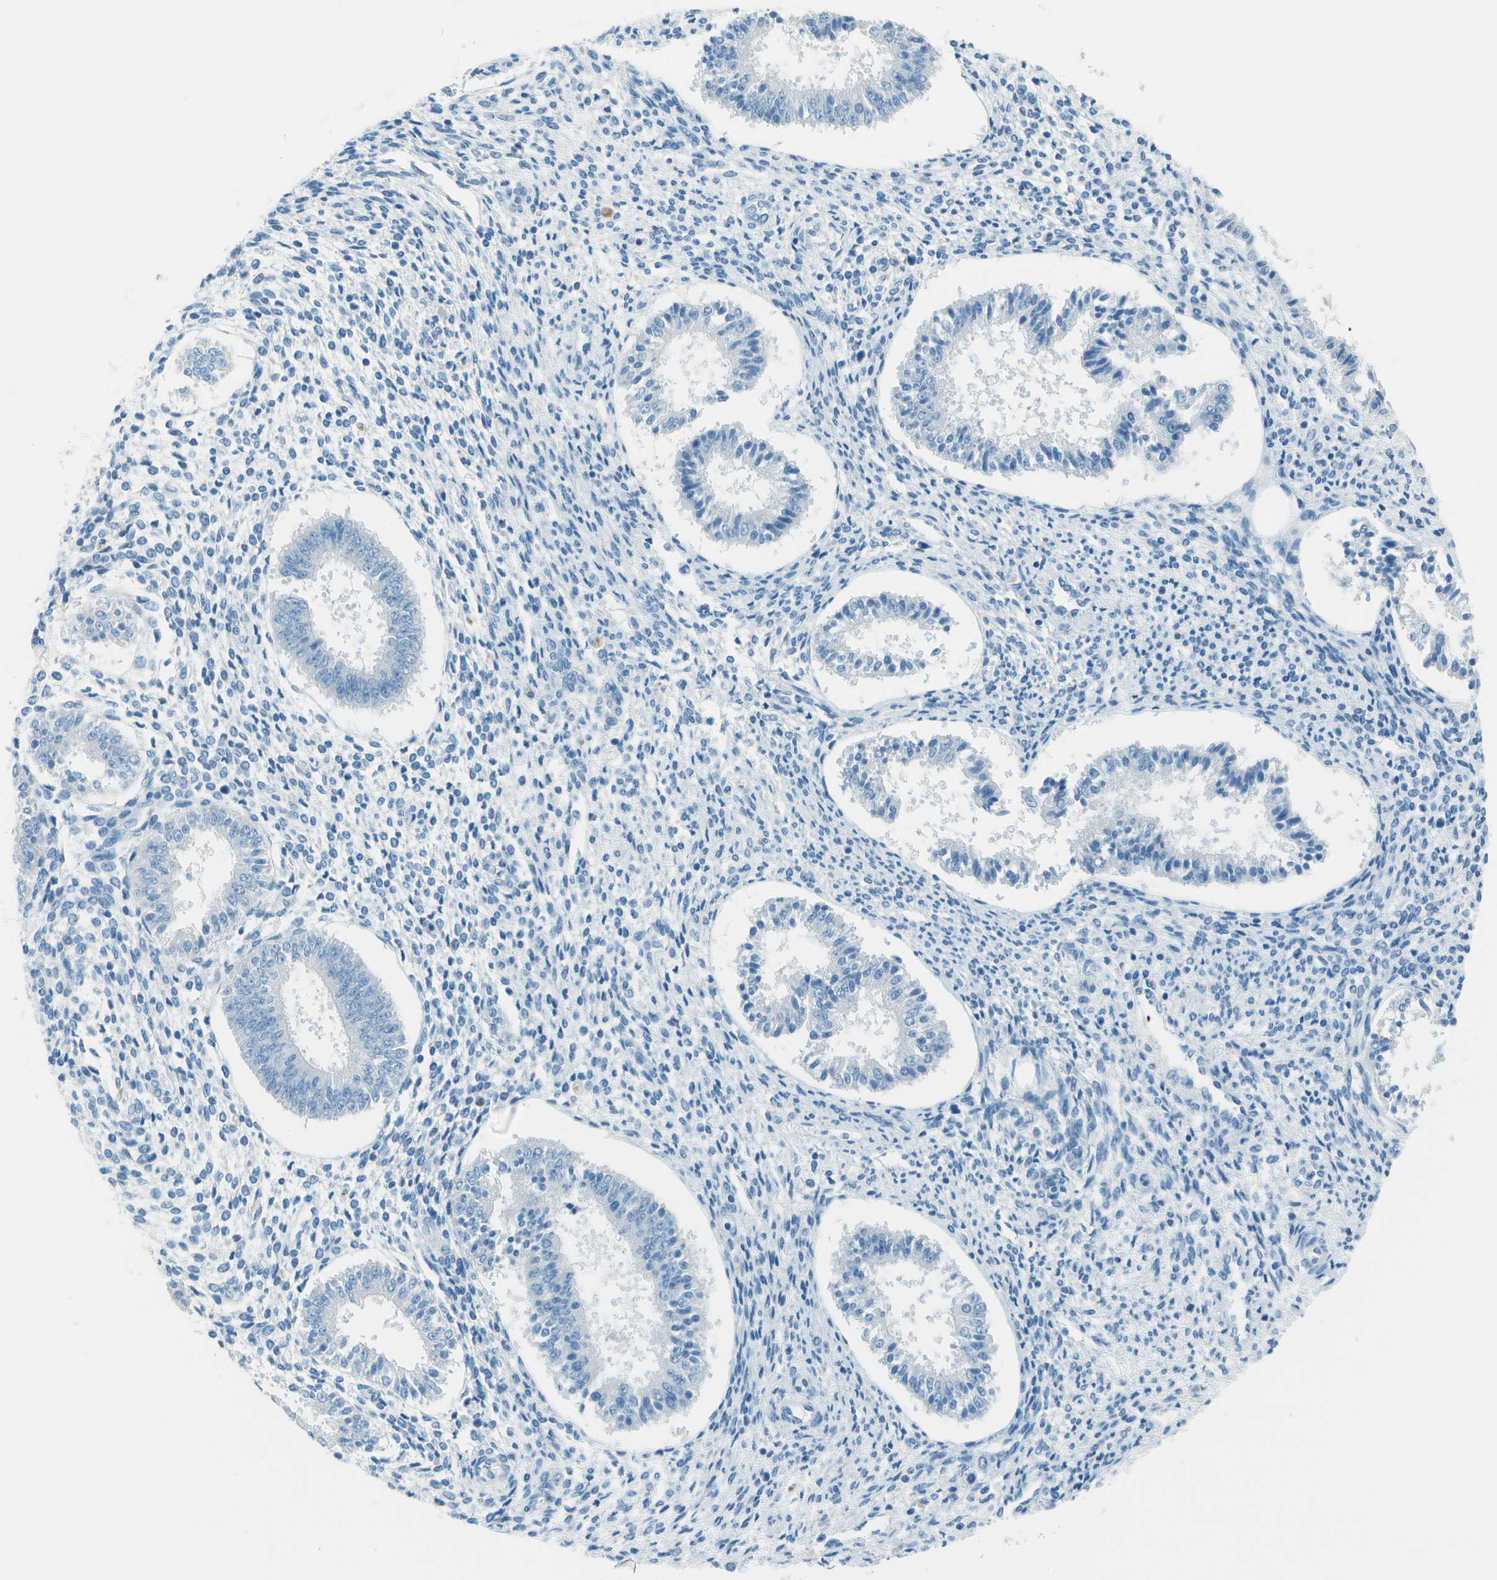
{"staining": {"intensity": "negative", "quantity": "none", "location": "none"}, "tissue": "endometrium", "cell_type": "Cells in endometrial stroma", "image_type": "normal", "snomed": [{"axis": "morphology", "description": "Normal tissue, NOS"}, {"axis": "topography", "description": "Endometrium"}], "caption": "Cells in endometrial stroma show no significant protein positivity in unremarkable endometrium. (Brightfield microscopy of DAB IHC at high magnification).", "gene": "FGF1", "patient": {"sex": "female", "age": 35}}